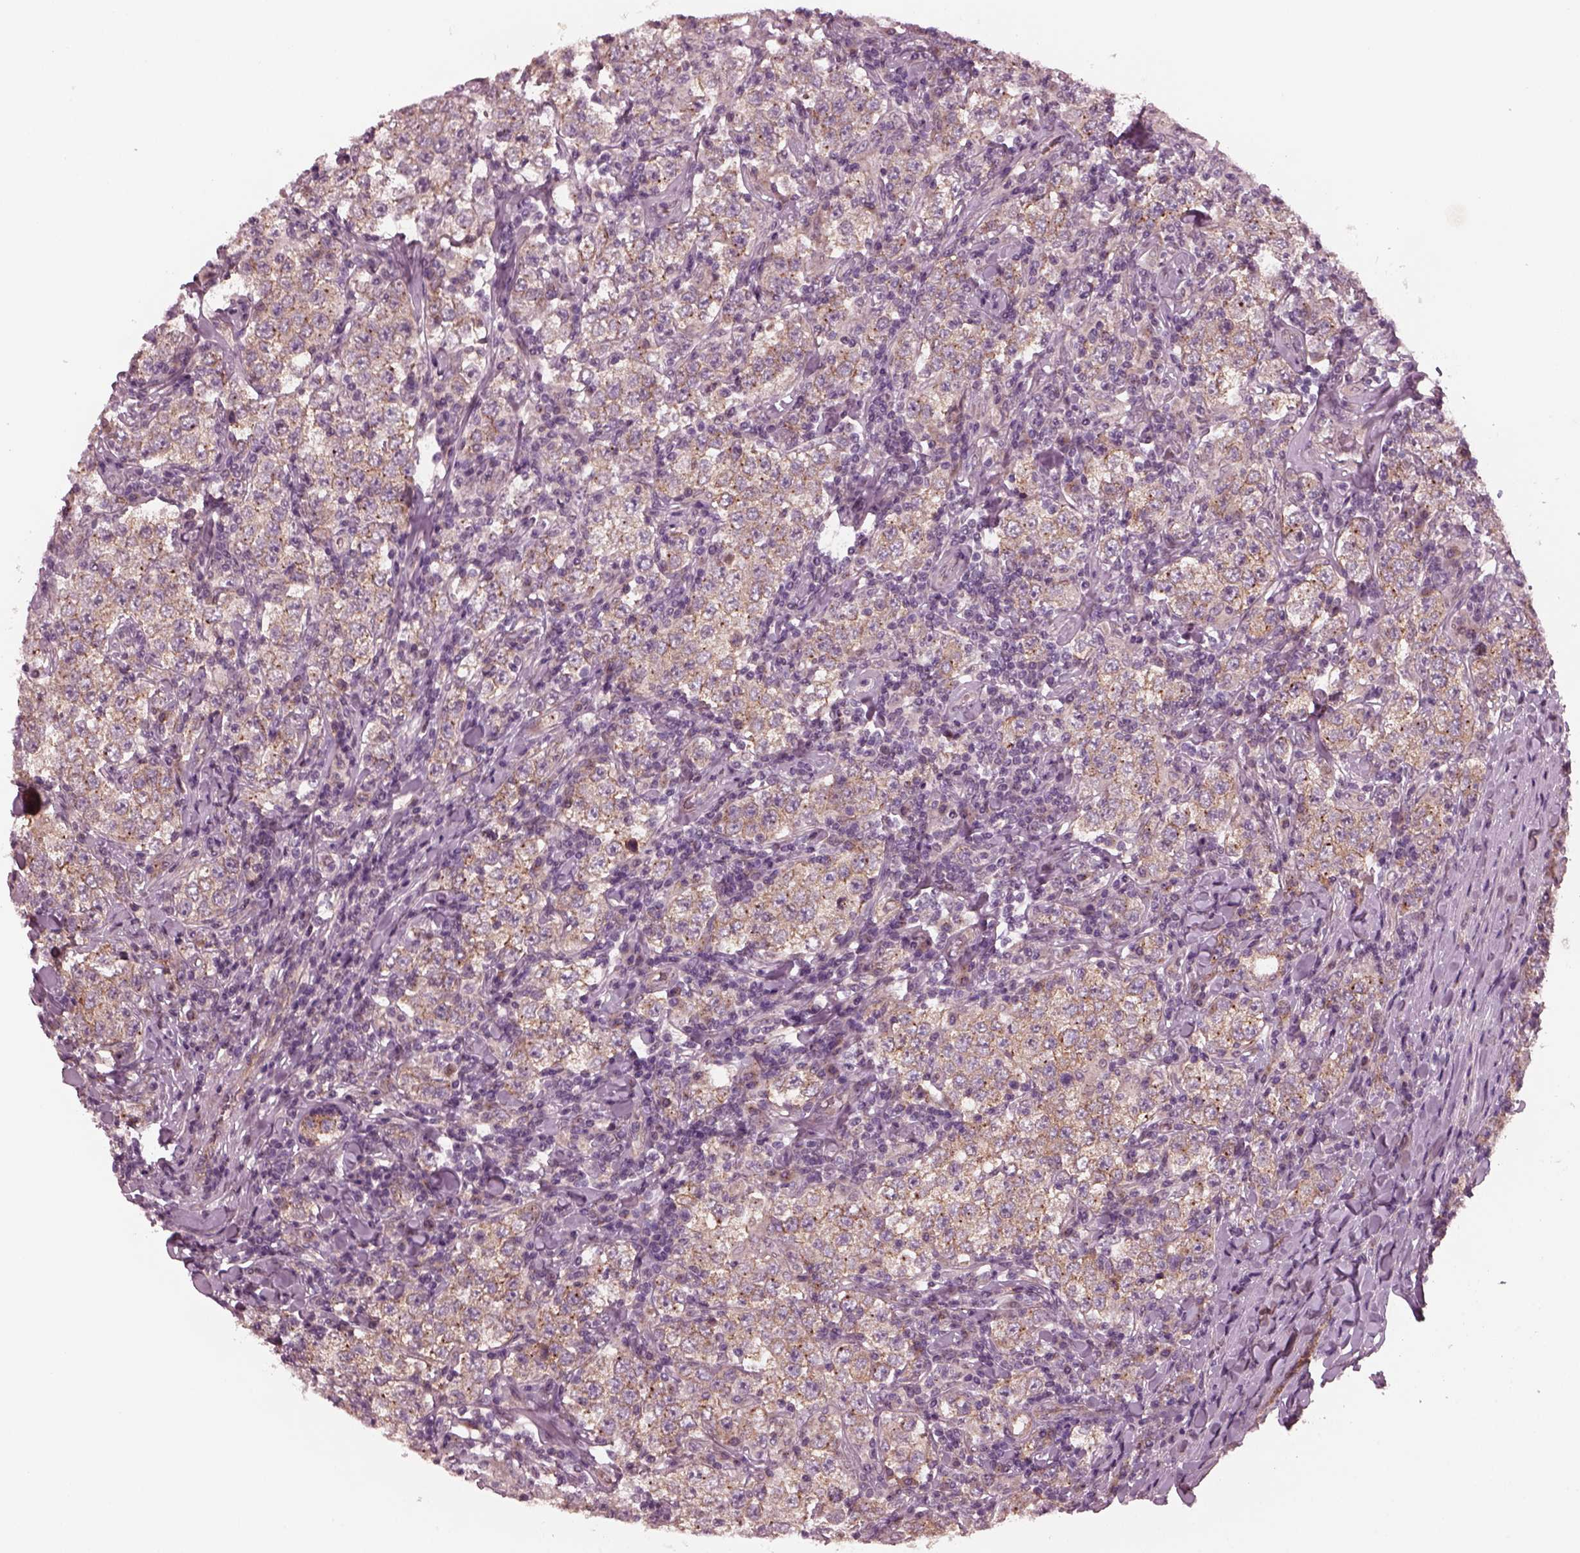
{"staining": {"intensity": "moderate", "quantity": ">75%", "location": "cytoplasmic/membranous"}, "tissue": "testis cancer", "cell_type": "Tumor cells", "image_type": "cancer", "snomed": [{"axis": "morphology", "description": "Seminoma, NOS"}, {"axis": "morphology", "description": "Carcinoma, Embryonal, NOS"}, {"axis": "topography", "description": "Testis"}], "caption": "Tumor cells demonstrate medium levels of moderate cytoplasmic/membranous staining in approximately >75% of cells in testis cancer.", "gene": "TUBG1", "patient": {"sex": "male", "age": 41}}